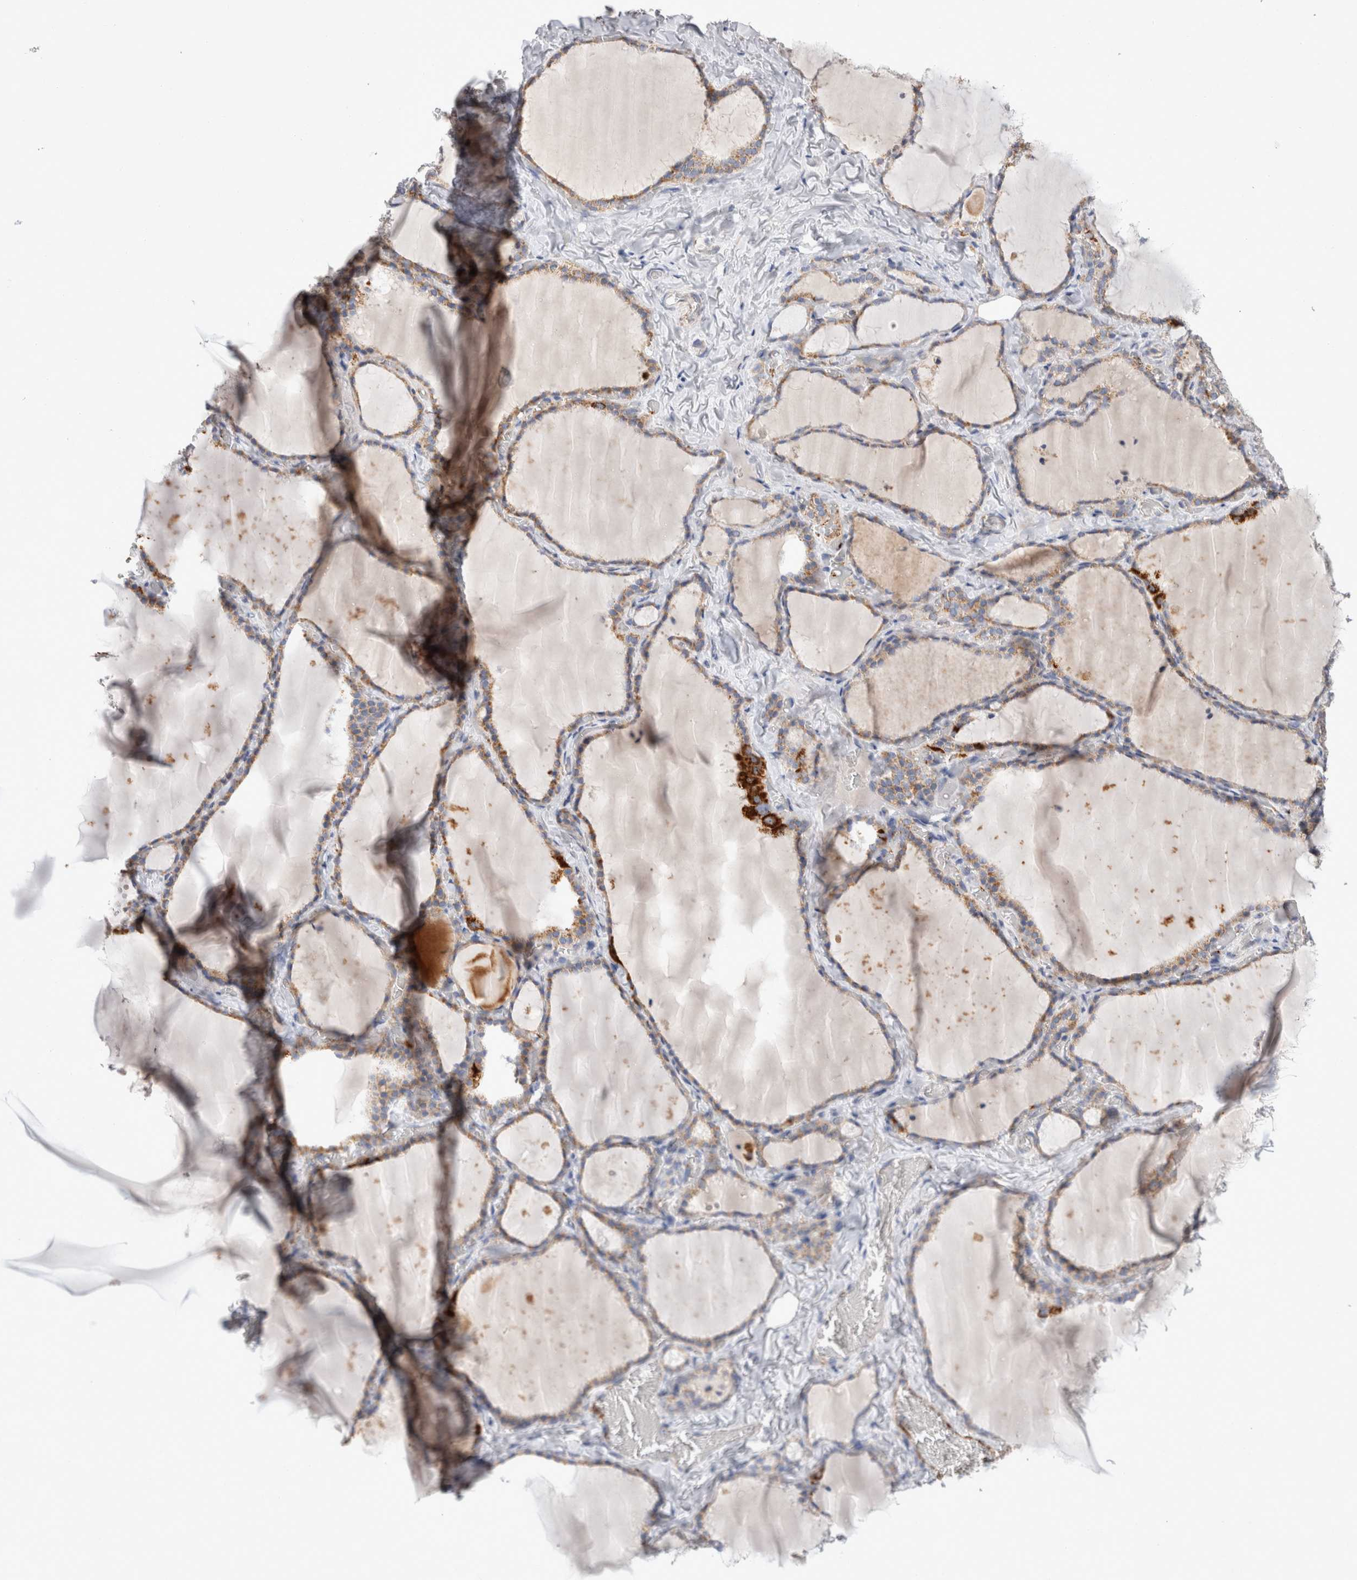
{"staining": {"intensity": "moderate", "quantity": ">75%", "location": "cytoplasmic/membranous"}, "tissue": "thyroid gland", "cell_type": "Glandular cells", "image_type": "normal", "snomed": [{"axis": "morphology", "description": "Normal tissue, NOS"}, {"axis": "topography", "description": "Thyroid gland"}], "caption": "Benign thyroid gland exhibits moderate cytoplasmic/membranous positivity in approximately >75% of glandular cells, visualized by immunohistochemistry.", "gene": "IARS2", "patient": {"sex": "female", "age": 22}}